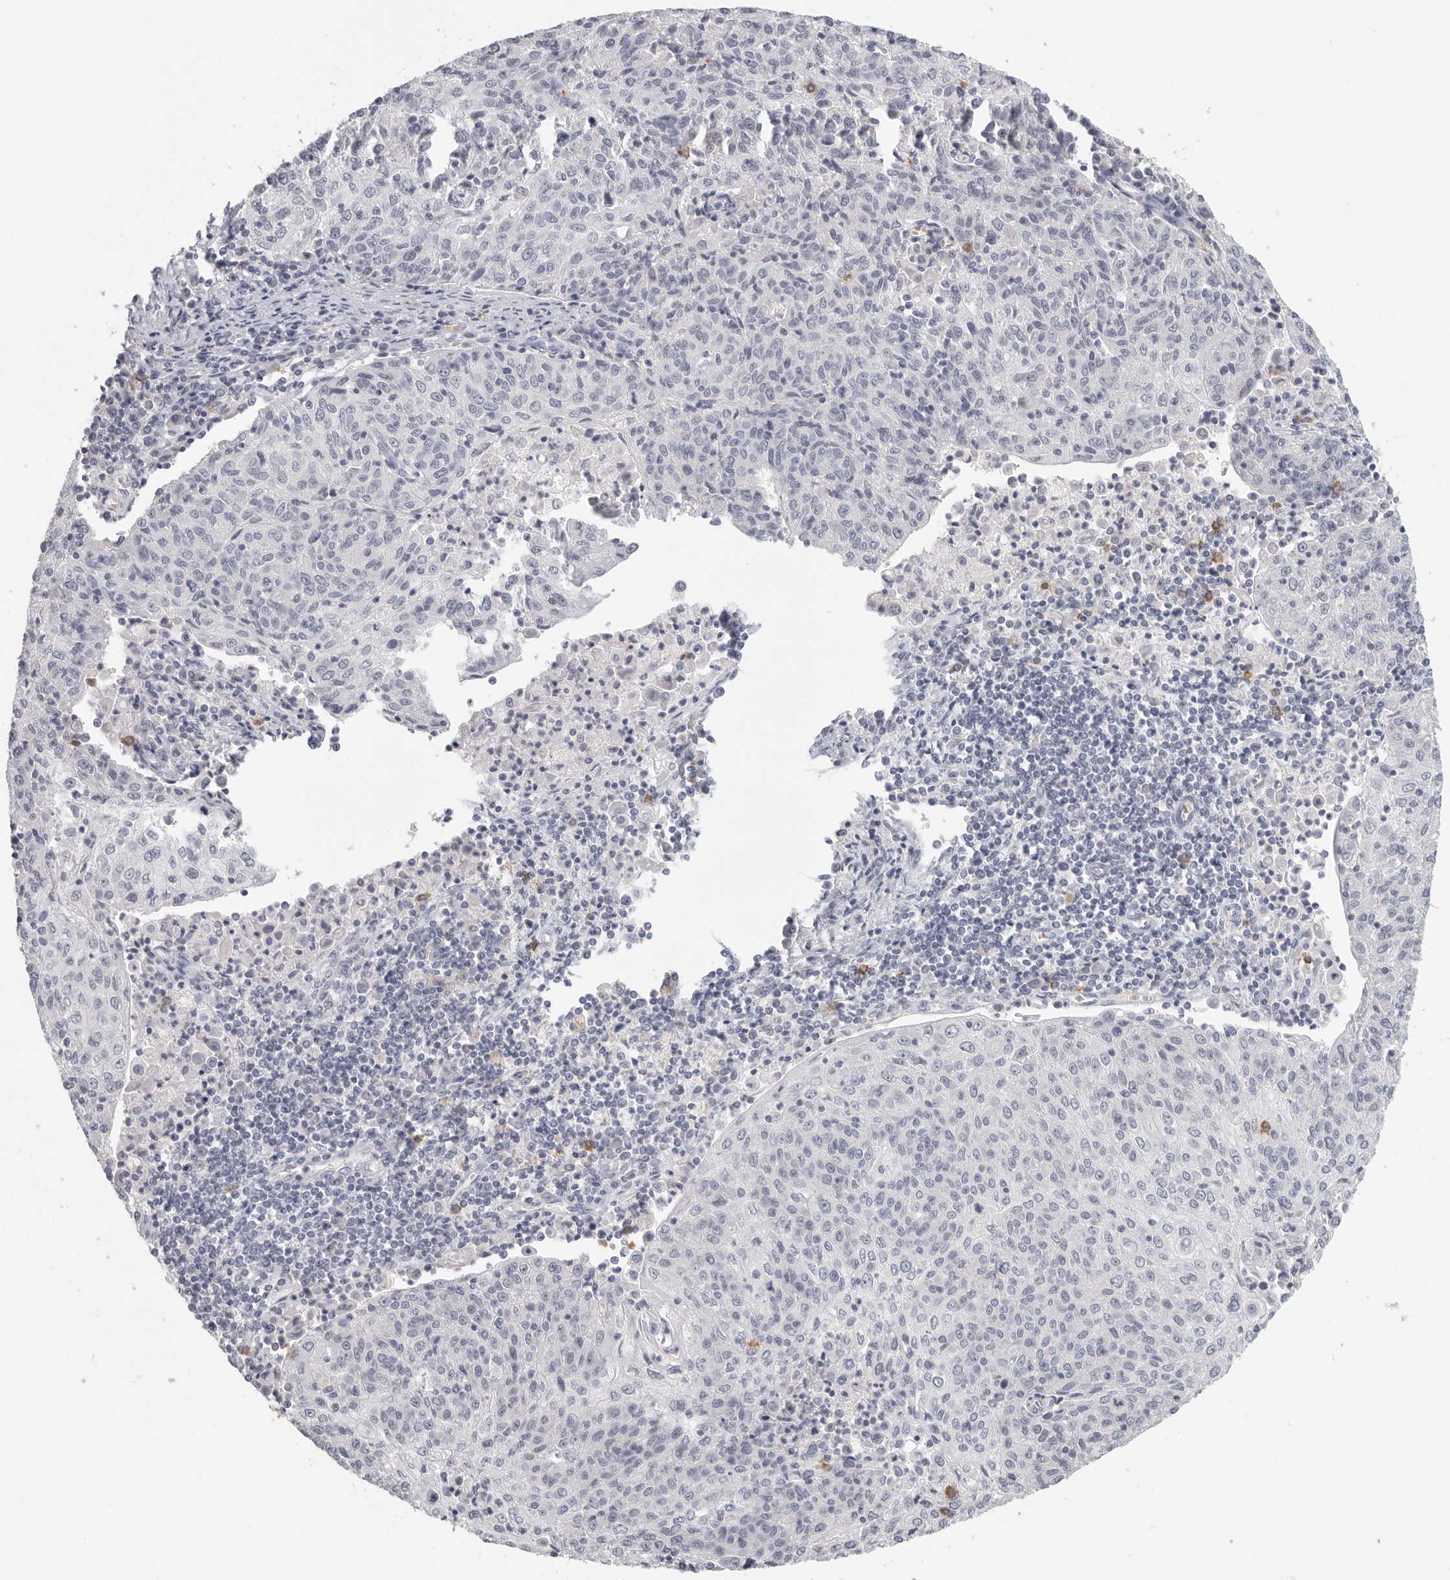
{"staining": {"intensity": "negative", "quantity": "none", "location": "none"}, "tissue": "cervical cancer", "cell_type": "Tumor cells", "image_type": "cancer", "snomed": [{"axis": "morphology", "description": "Squamous cell carcinoma, NOS"}, {"axis": "topography", "description": "Cervix"}], "caption": "Immunohistochemistry (IHC) image of neoplastic tissue: human cervical cancer (squamous cell carcinoma) stained with DAB displays no significant protein positivity in tumor cells.", "gene": "DNAJC11", "patient": {"sex": "female", "age": 48}}